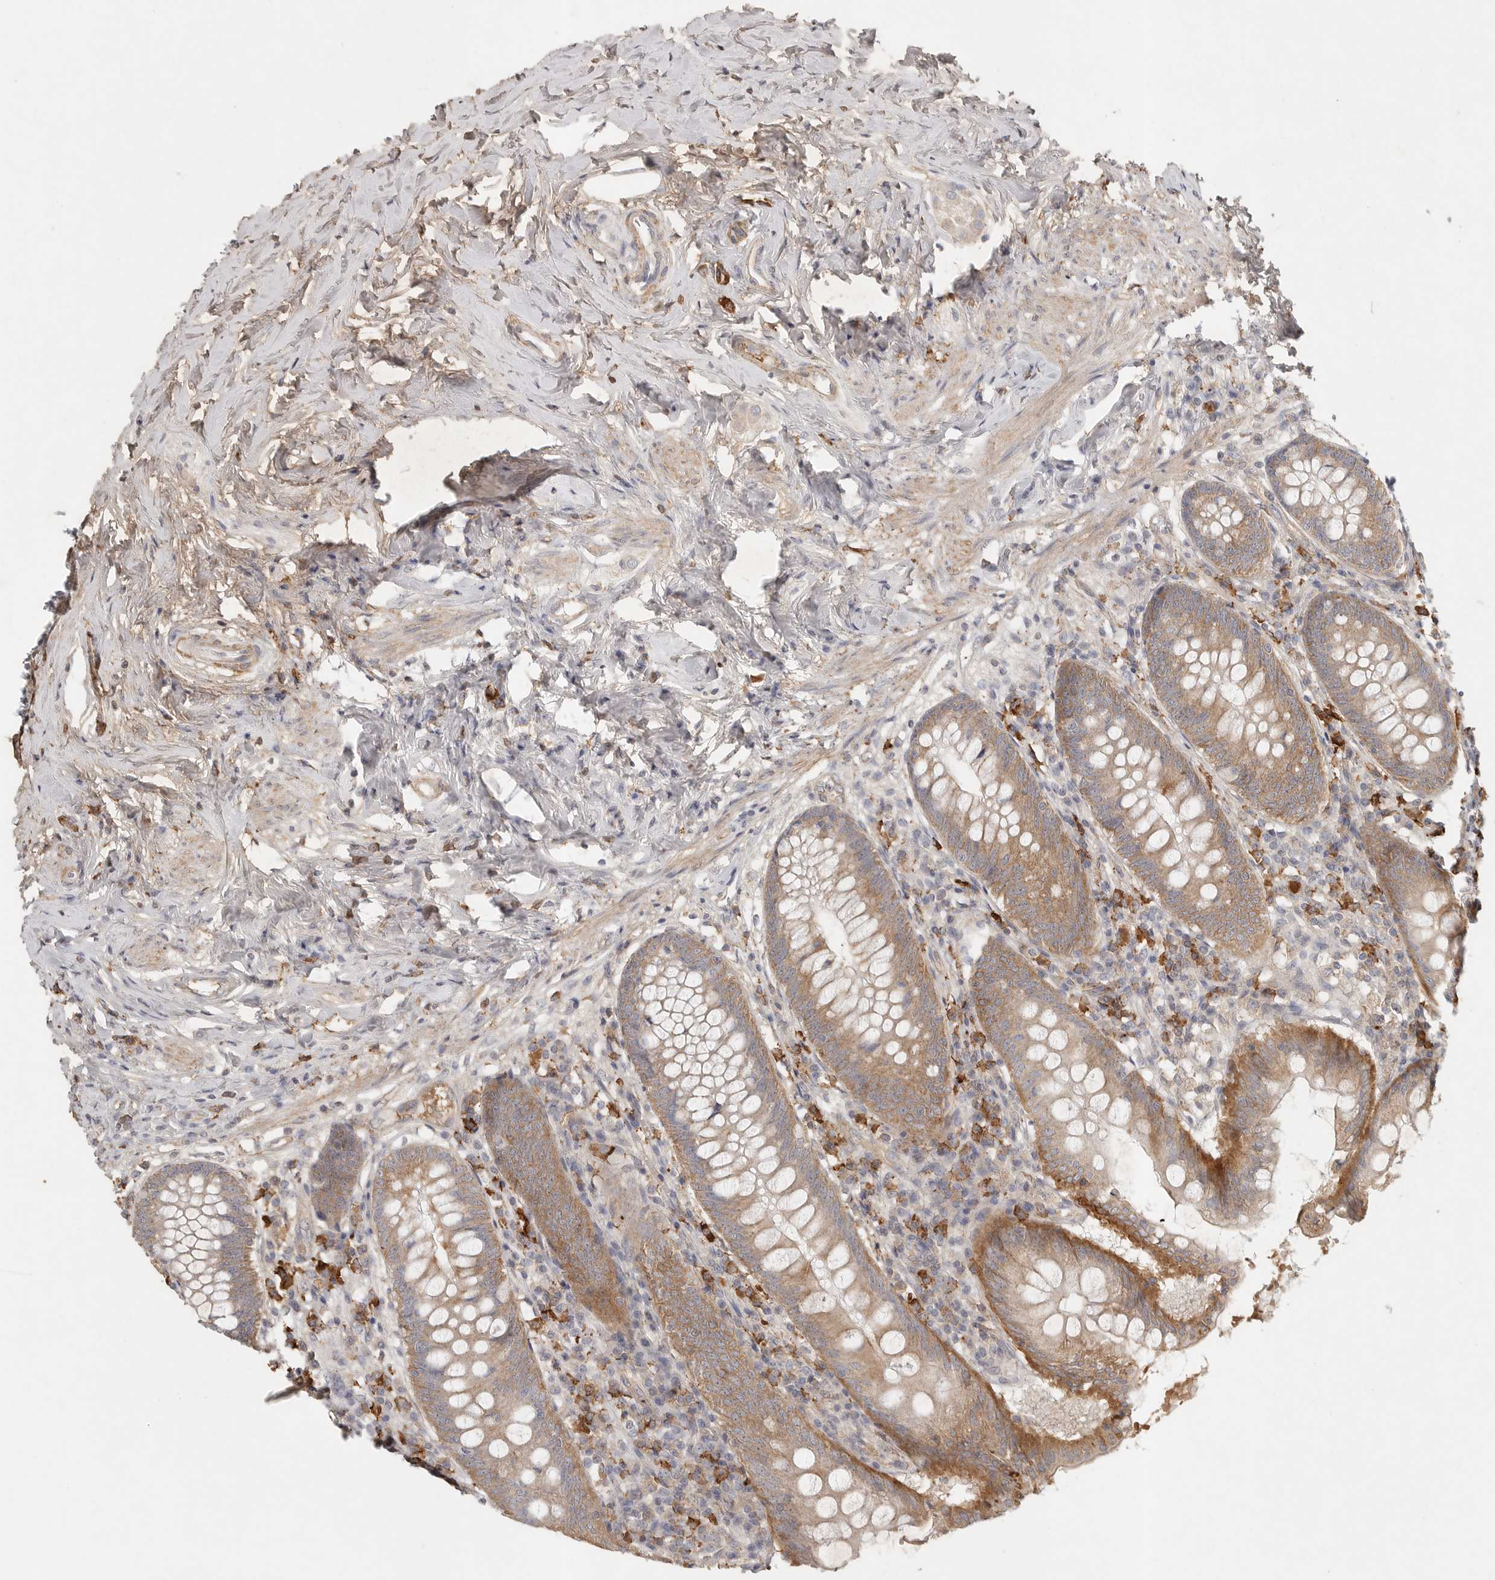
{"staining": {"intensity": "moderate", "quantity": "25%-75%", "location": "cytoplasmic/membranous"}, "tissue": "appendix", "cell_type": "Glandular cells", "image_type": "normal", "snomed": [{"axis": "morphology", "description": "Normal tissue, NOS"}, {"axis": "topography", "description": "Appendix"}], "caption": "A high-resolution histopathology image shows IHC staining of unremarkable appendix, which exhibits moderate cytoplasmic/membranous expression in about 25%-75% of glandular cells.", "gene": "SLC25A36", "patient": {"sex": "female", "age": 54}}